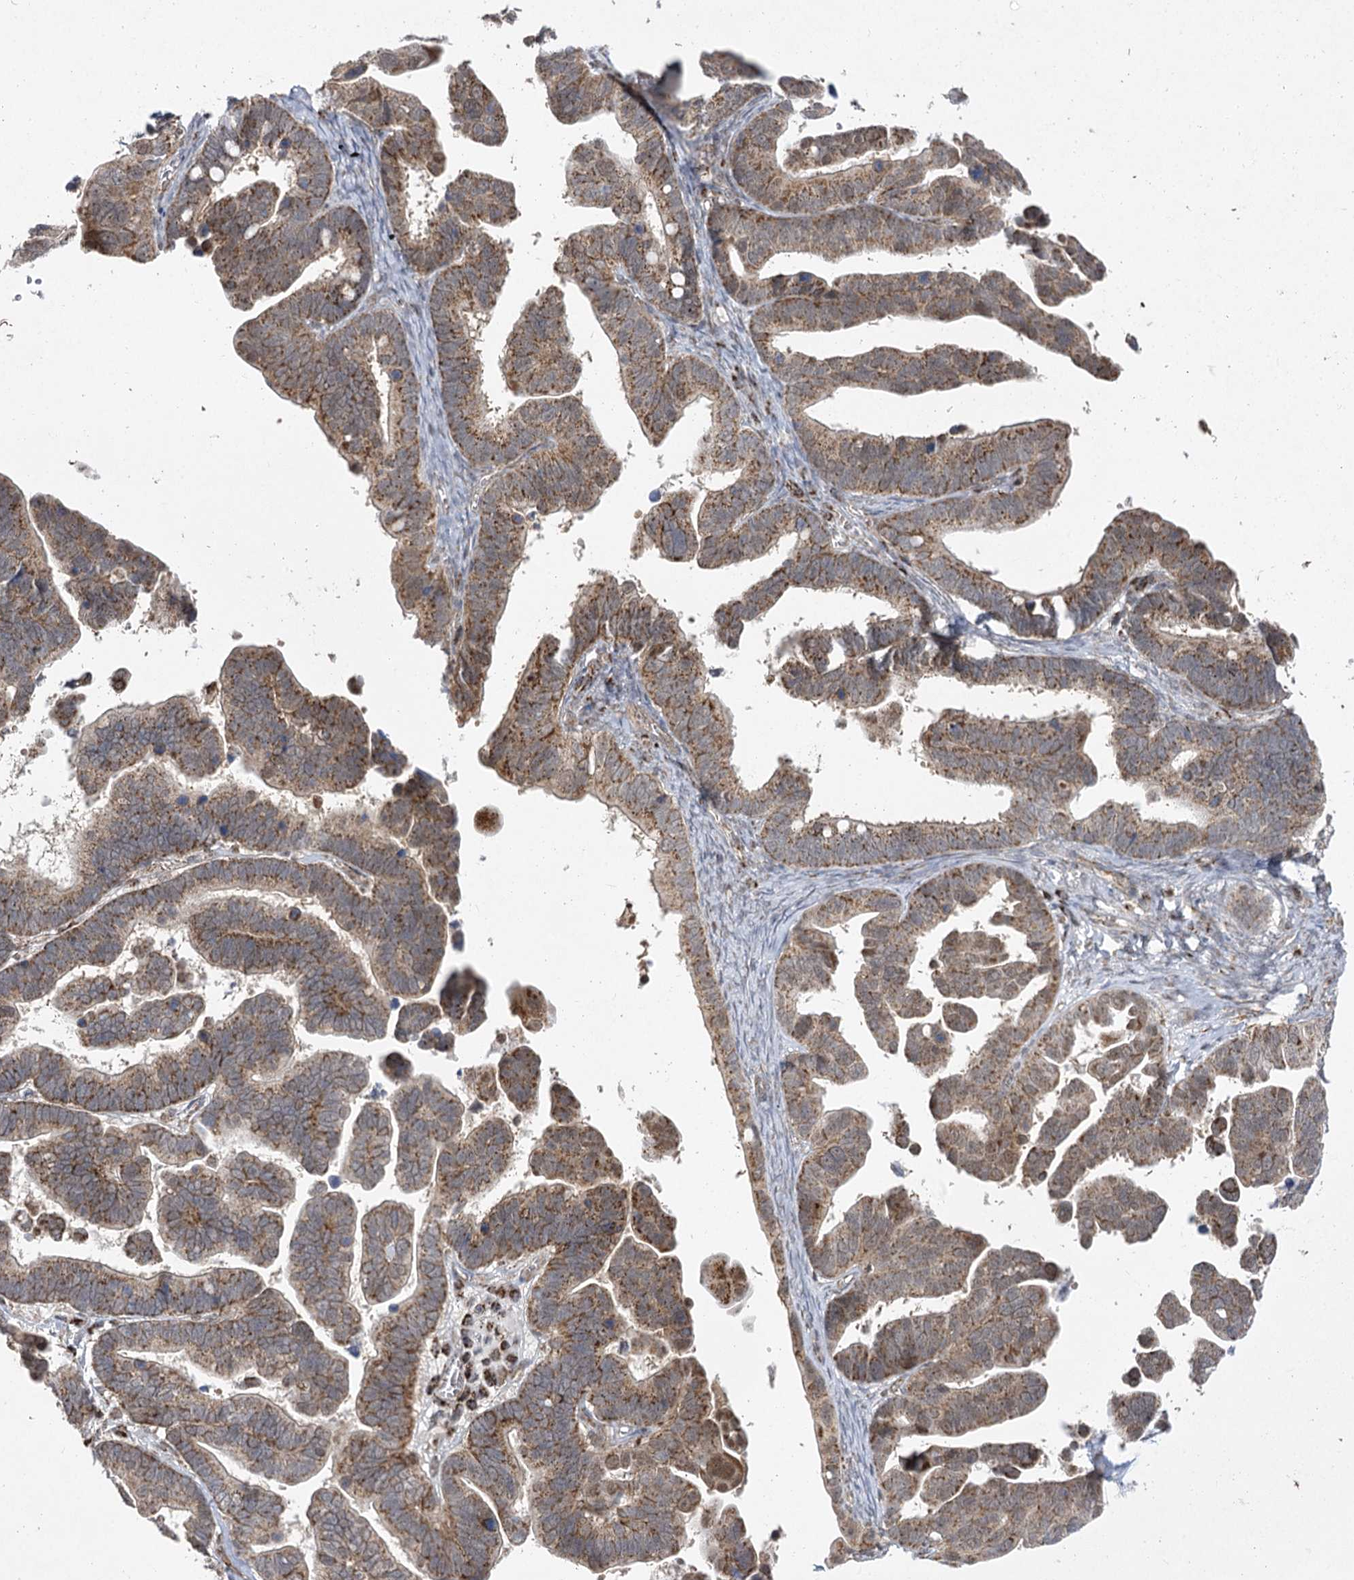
{"staining": {"intensity": "moderate", "quantity": ">75%", "location": "cytoplasmic/membranous,nuclear"}, "tissue": "ovarian cancer", "cell_type": "Tumor cells", "image_type": "cancer", "snomed": [{"axis": "morphology", "description": "Cystadenocarcinoma, serous, NOS"}, {"axis": "topography", "description": "Ovary"}], "caption": "Human ovarian cancer (serous cystadenocarcinoma) stained with a brown dye demonstrates moderate cytoplasmic/membranous and nuclear positive positivity in about >75% of tumor cells.", "gene": "SLC4A1AP", "patient": {"sex": "female", "age": 56}}